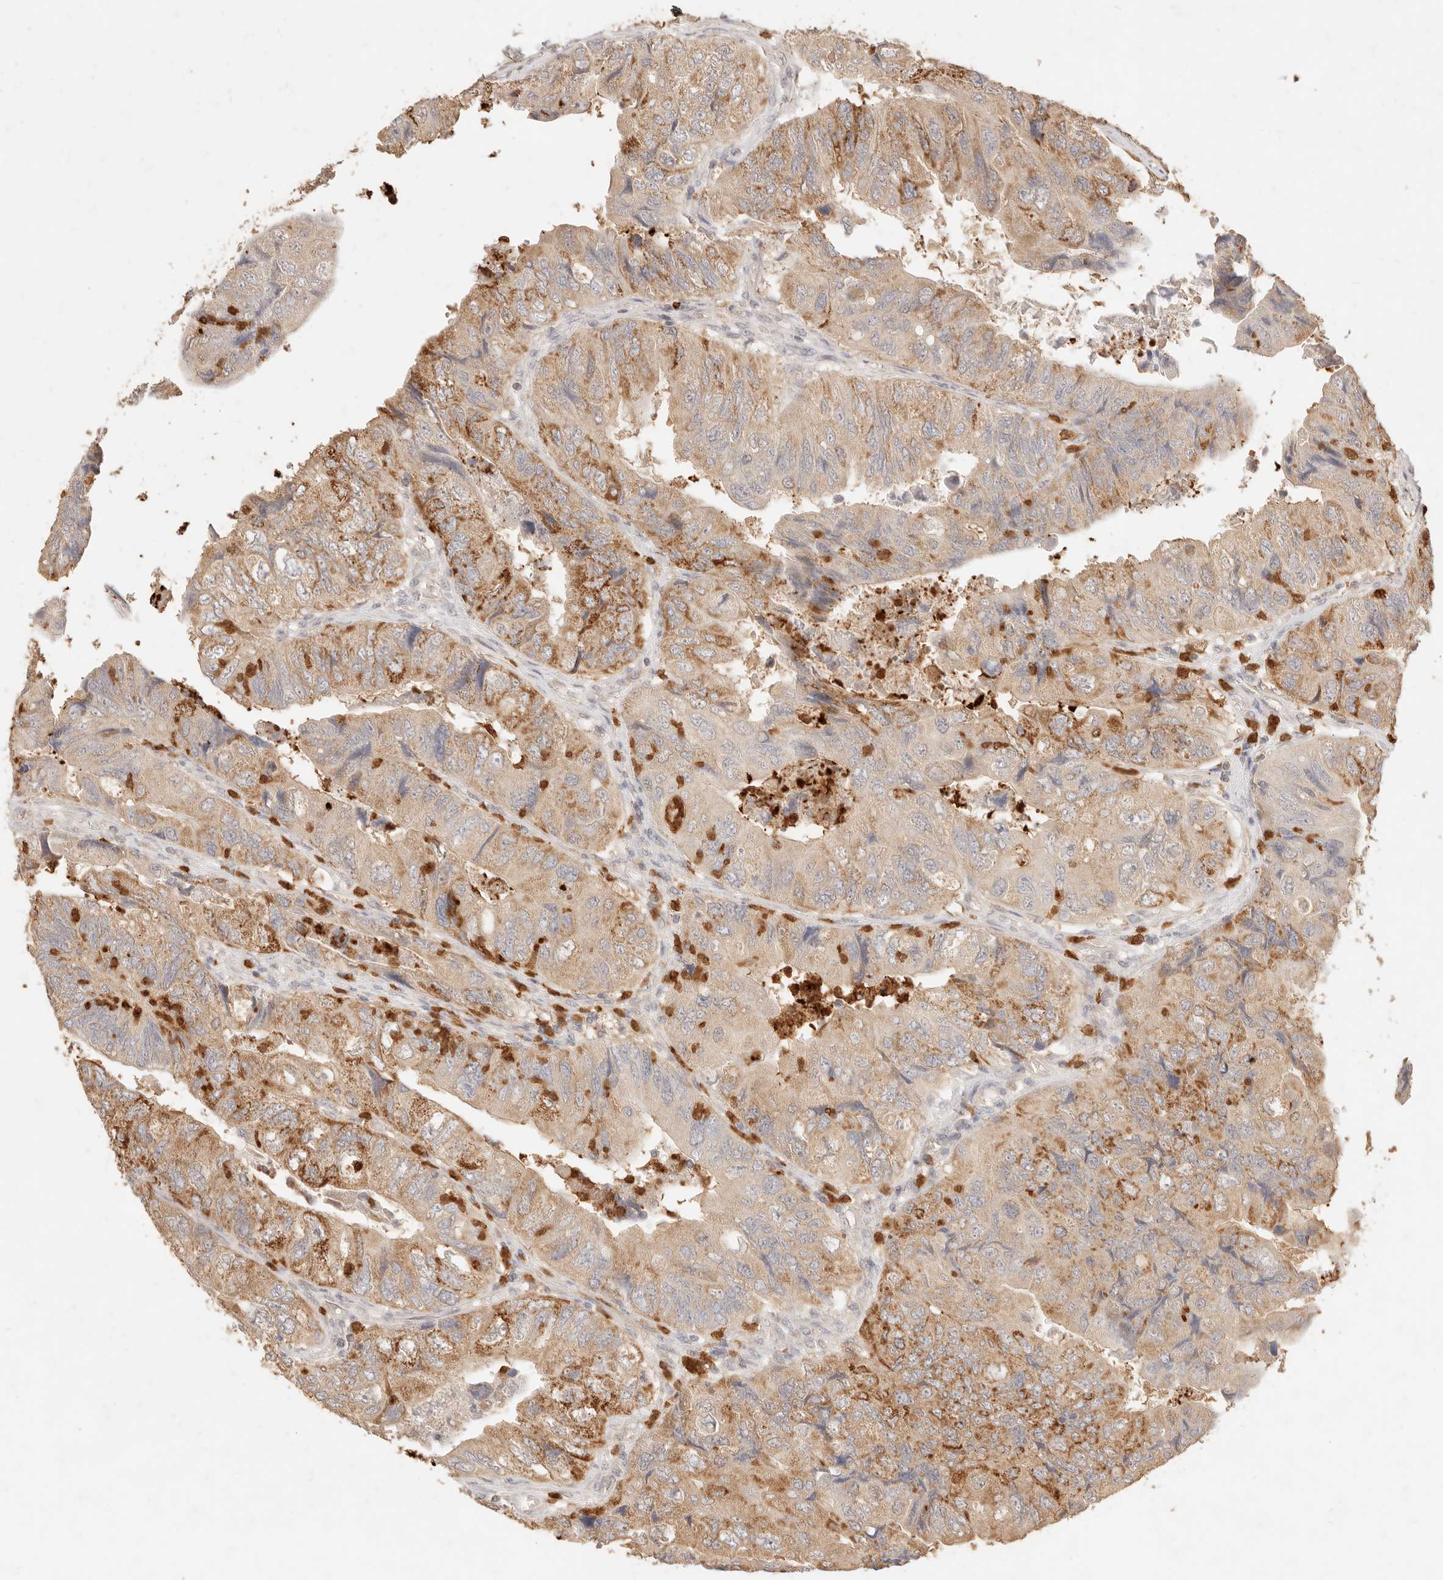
{"staining": {"intensity": "moderate", "quantity": "25%-75%", "location": "cytoplasmic/membranous,nuclear"}, "tissue": "colorectal cancer", "cell_type": "Tumor cells", "image_type": "cancer", "snomed": [{"axis": "morphology", "description": "Adenocarcinoma, NOS"}, {"axis": "topography", "description": "Rectum"}], "caption": "Tumor cells demonstrate medium levels of moderate cytoplasmic/membranous and nuclear positivity in approximately 25%-75% of cells in adenocarcinoma (colorectal).", "gene": "TMTC2", "patient": {"sex": "male", "age": 63}}